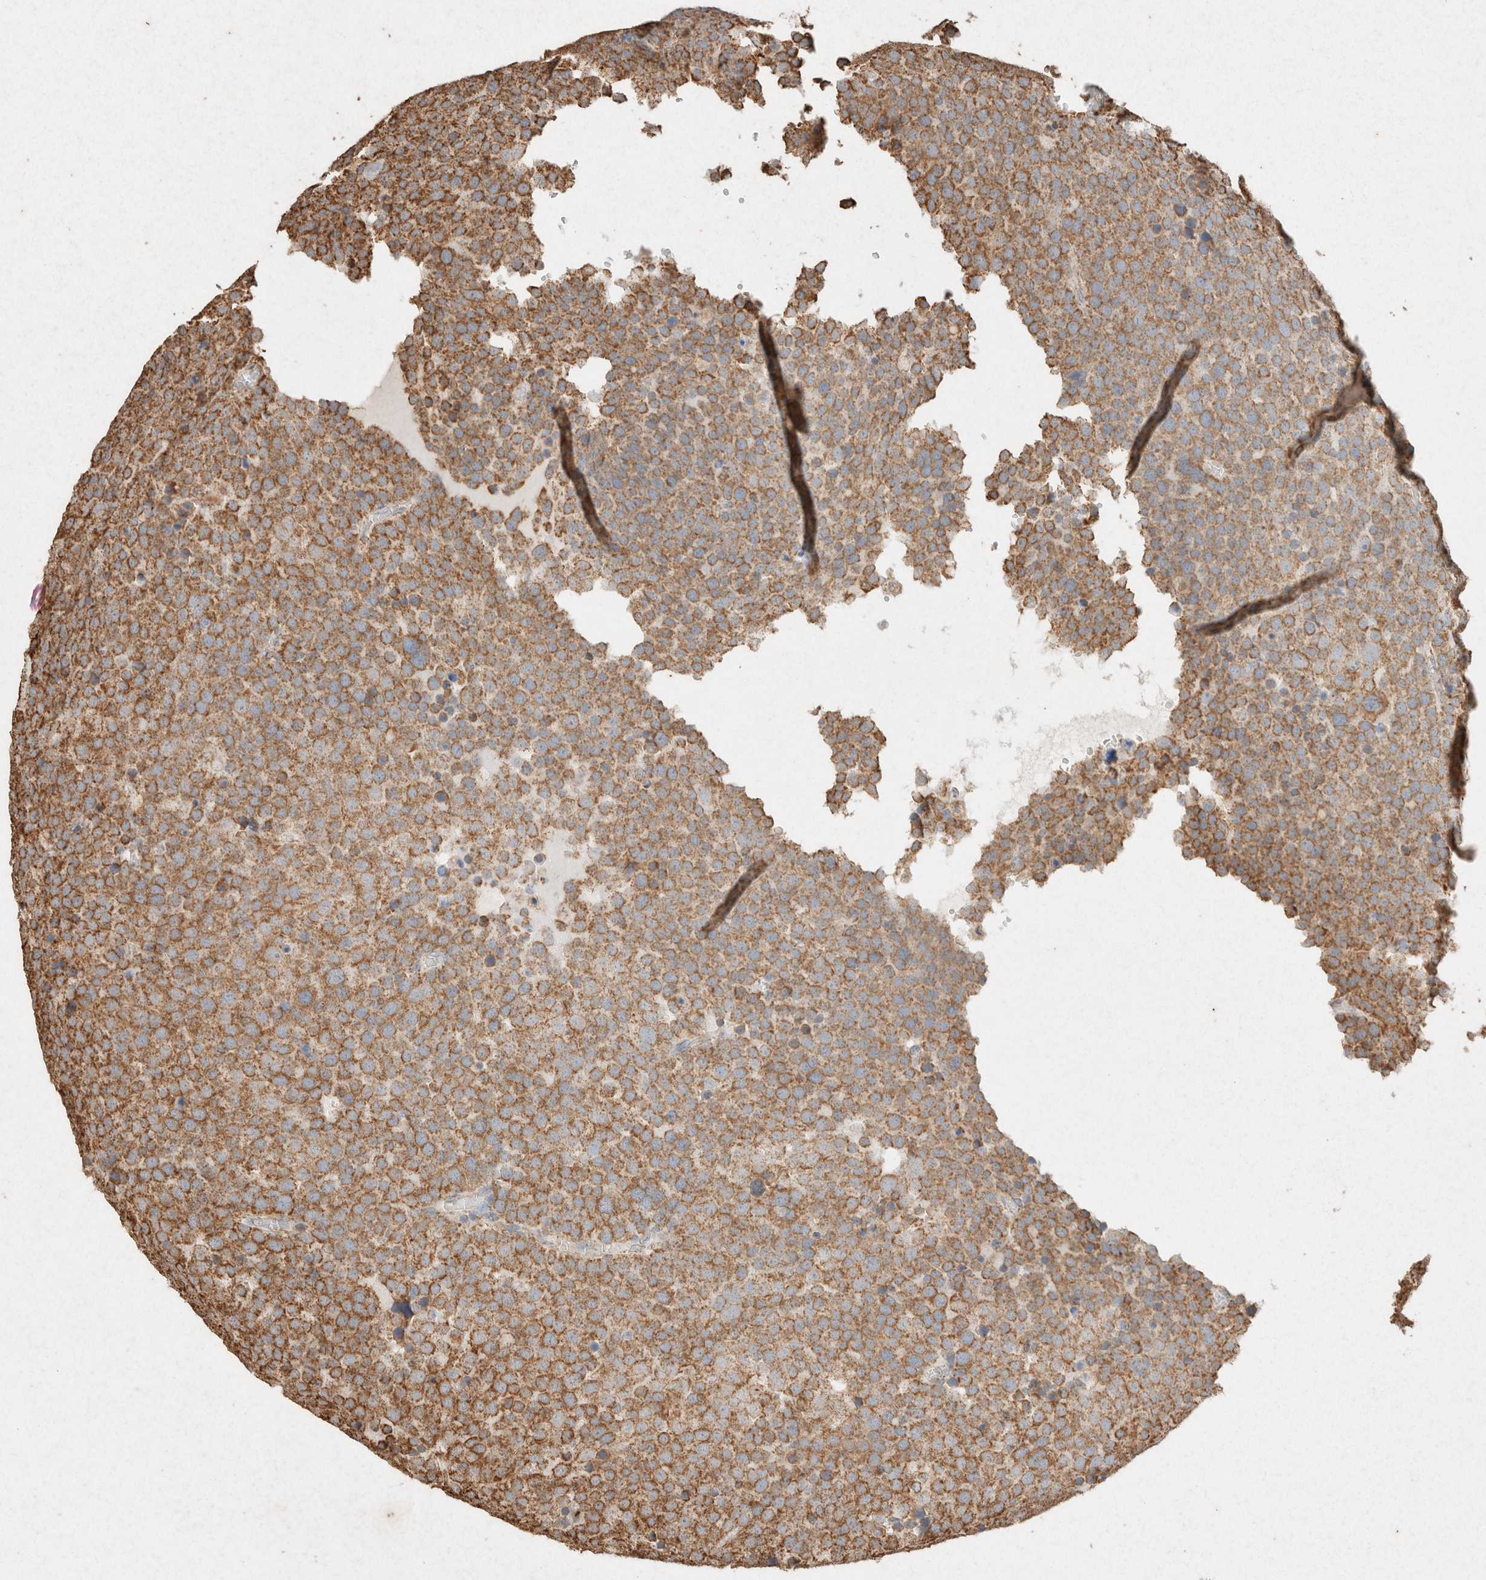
{"staining": {"intensity": "moderate", "quantity": ">75%", "location": "cytoplasmic/membranous"}, "tissue": "testis cancer", "cell_type": "Tumor cells", "image_type": "cancer", "snomed": [{"axis": "morphology", "description": "Seminoma, NOS"}, {"axis": "topography", "description": "Testis"}], "caption": "A high-resolution histopathology image shows IHC staining of seminoma (testis), which reveals moderate cytoplasmic/membranous positivity in approximately >75% of tumor cells.", "gene": "SDC2", "patient": {"sex": "male", "age": 71}}